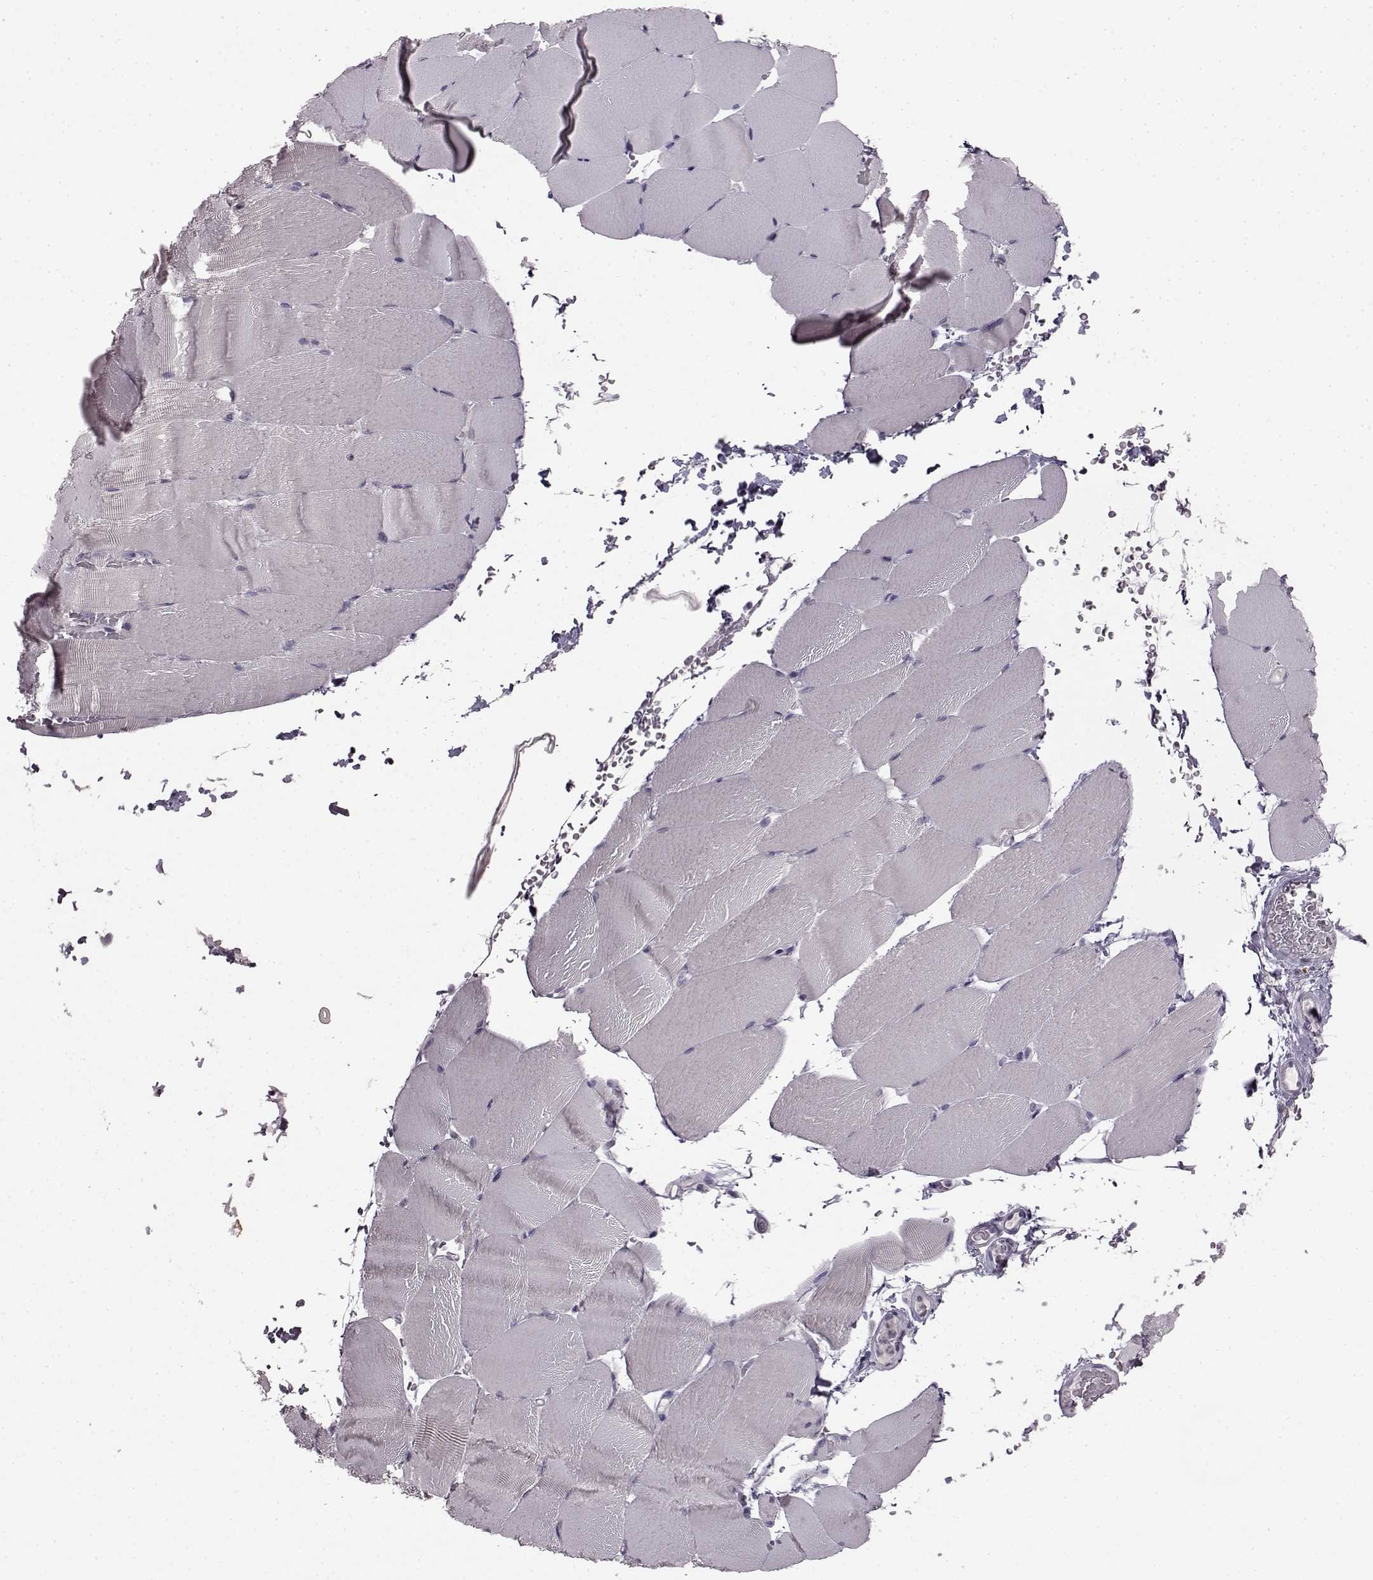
{"staining": {"intensity": "negative", "quantity": "none", "location": "none"}, "tissue": "skeletal muscle", "cell_type": "Myocytes", "image_type": "normal", "snomed": [{"axis": "morphology", "description": "Normal tissue, NOS"}, {"axis": "topography", "description": "Skeletal muscle"}], "caption": "IHC of unremarkable human skeletal muscle displays no expression in myocytes.", "gene": "LHB", "patient": {"sex": "female", "age": 37}}